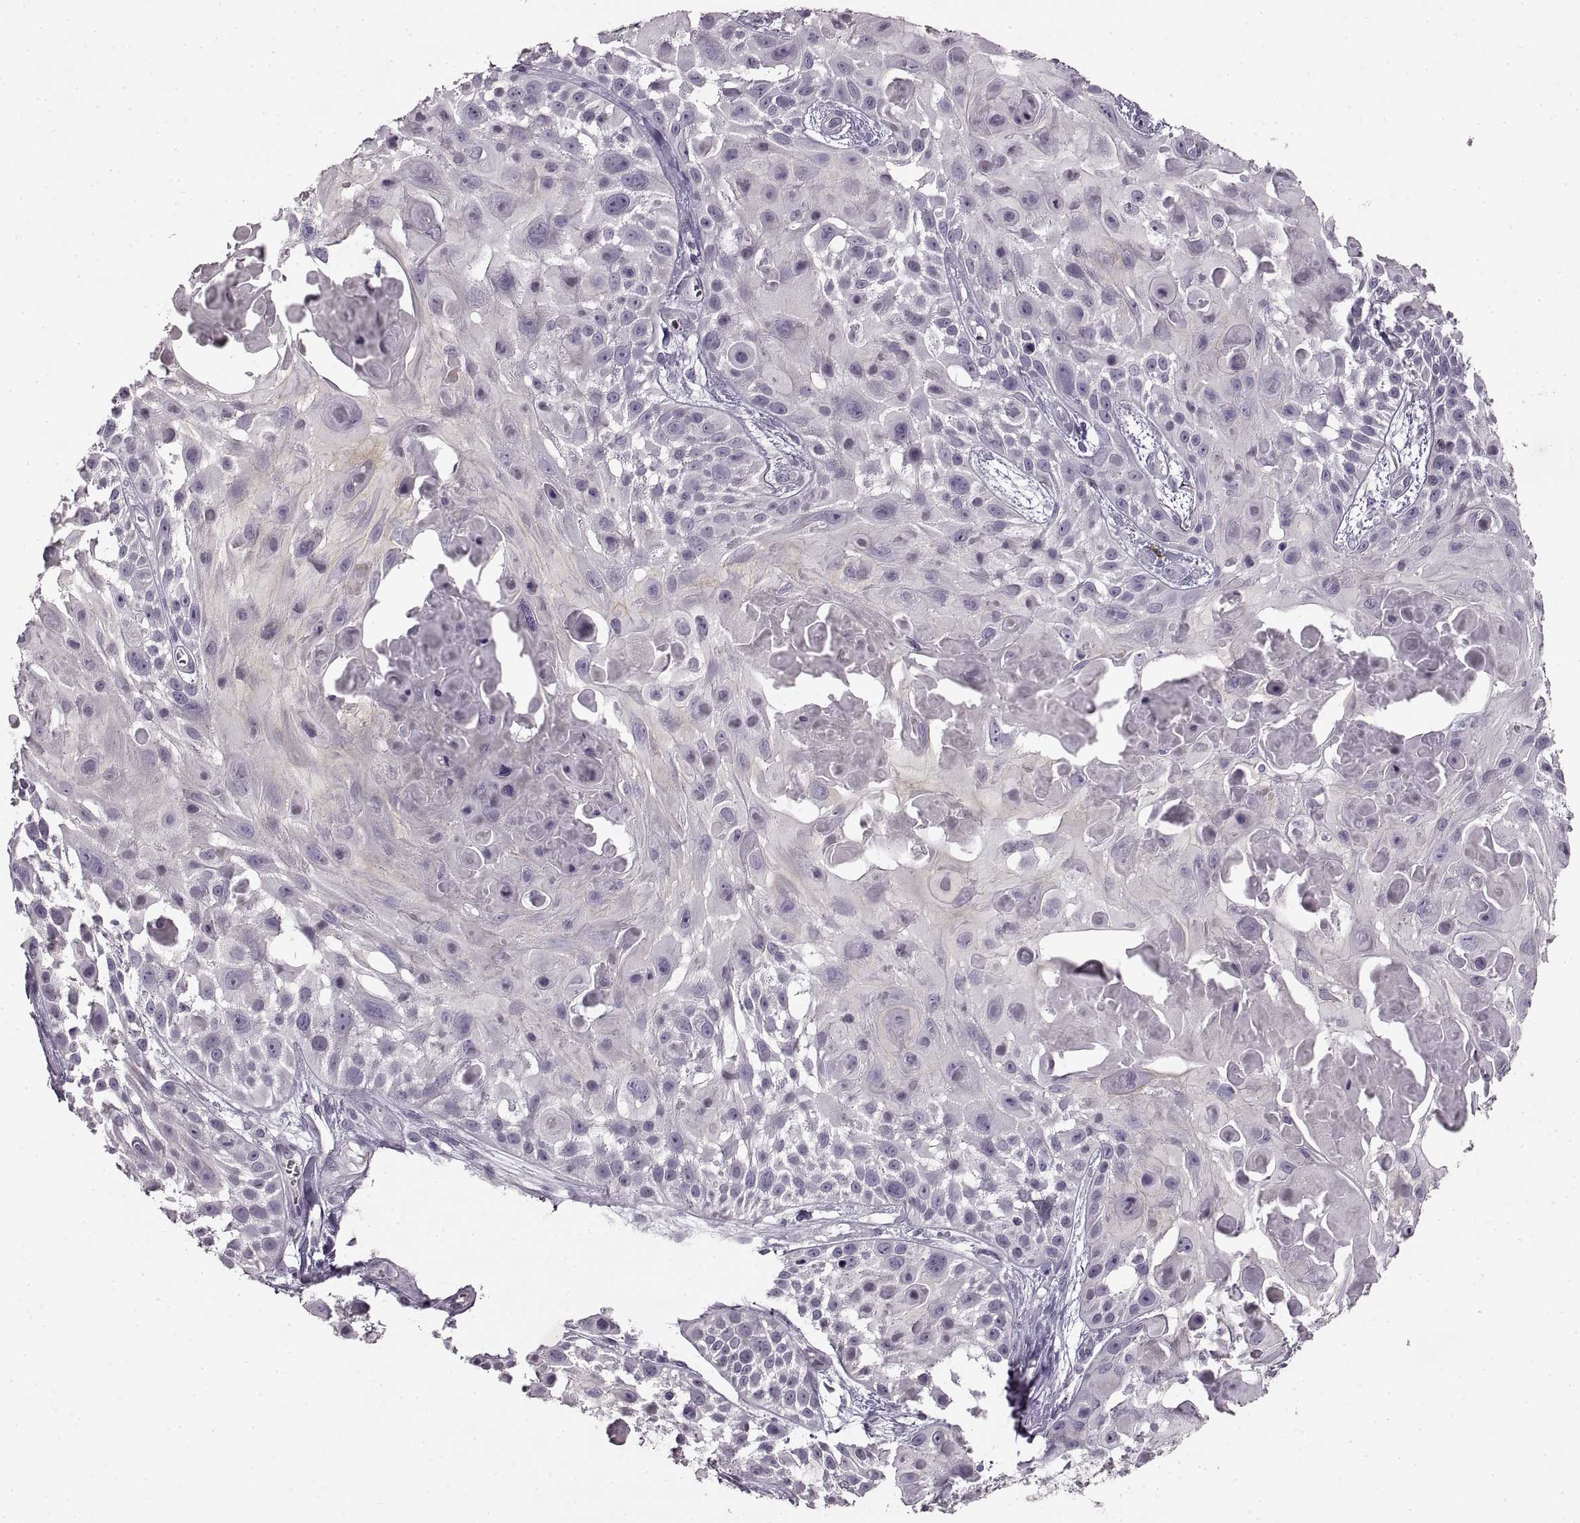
{"staining": {"intensity": "negative", "quantity": "none", "location": "none"}, "tissue": "skin cancer", "cell_type": "Tumor cells", "image_type": "cancer", "snomed": [{"axis": "morphology", "description": "Squamous cell carcinoma, NOS"}, {"axis": "topography", "description": "Skin"}, {"axis": "topography", "description": "Anal"}], "caption": "Micrograph shows no significant protein positivity in tumor cells of skin squamous cell carcinoma.", "gene": "CNTN1", "patient": {"sex": "female", "age": 75}}